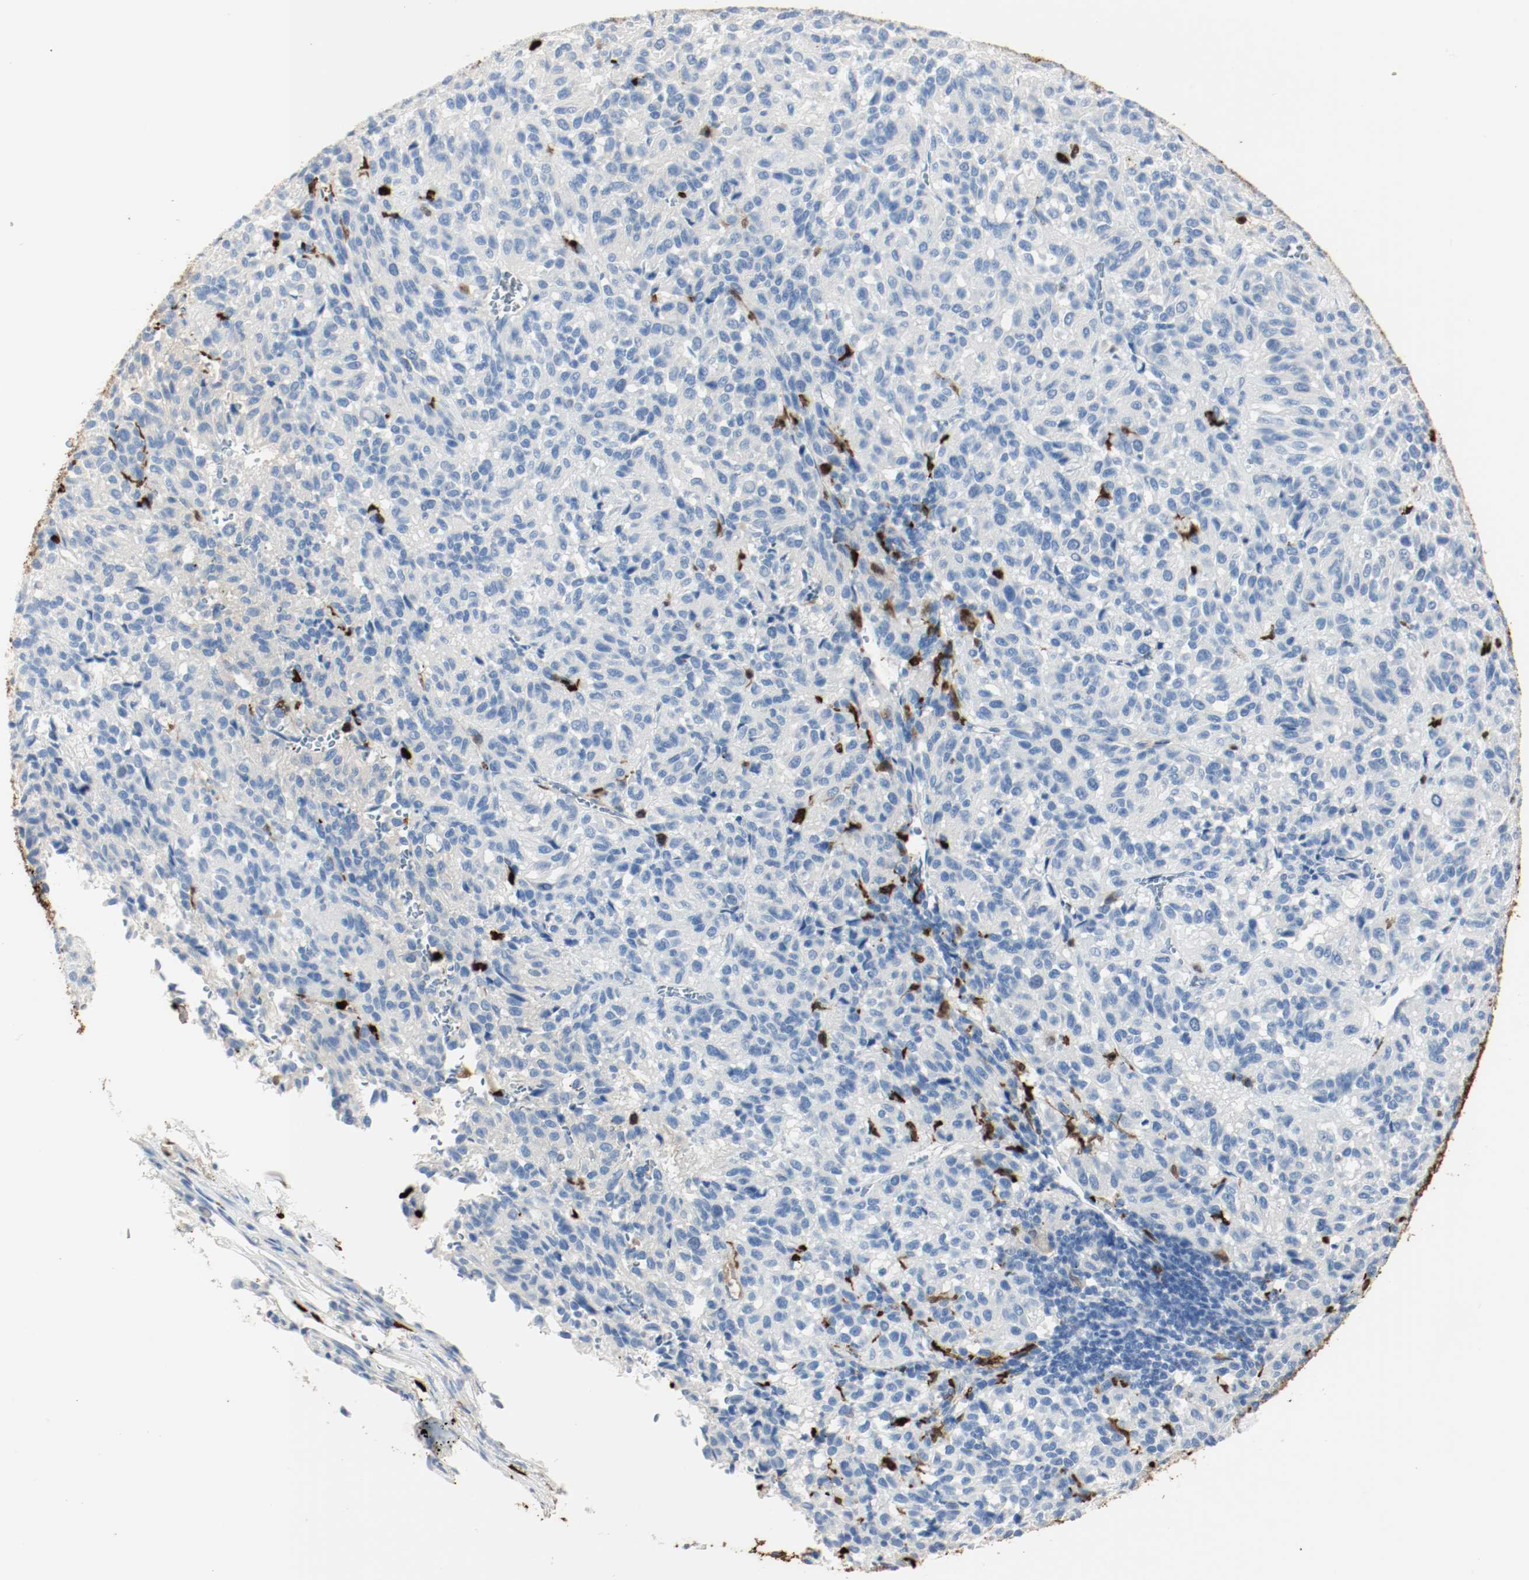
{"staining": {"intensity": "negative", "quantity": "none", "location": "none"}, "tissue": "melanoma", "cell_type": "Tumor cells", "image_type": "cancer", "snomed": [{"axis": "morphology", "description": "Malignant melanoma, Metastatic site"}, {"axis": "topography", "description": "Lung"}], "caption": "IHC of malignant melanoma (metastatic site) exhibits no positivity in tumor cells. (DAB (3,3'-diaminobenzidine) IHC, high magnification).", "gene": "S100A9", "patient": {"sex": "male", "age": 64}}